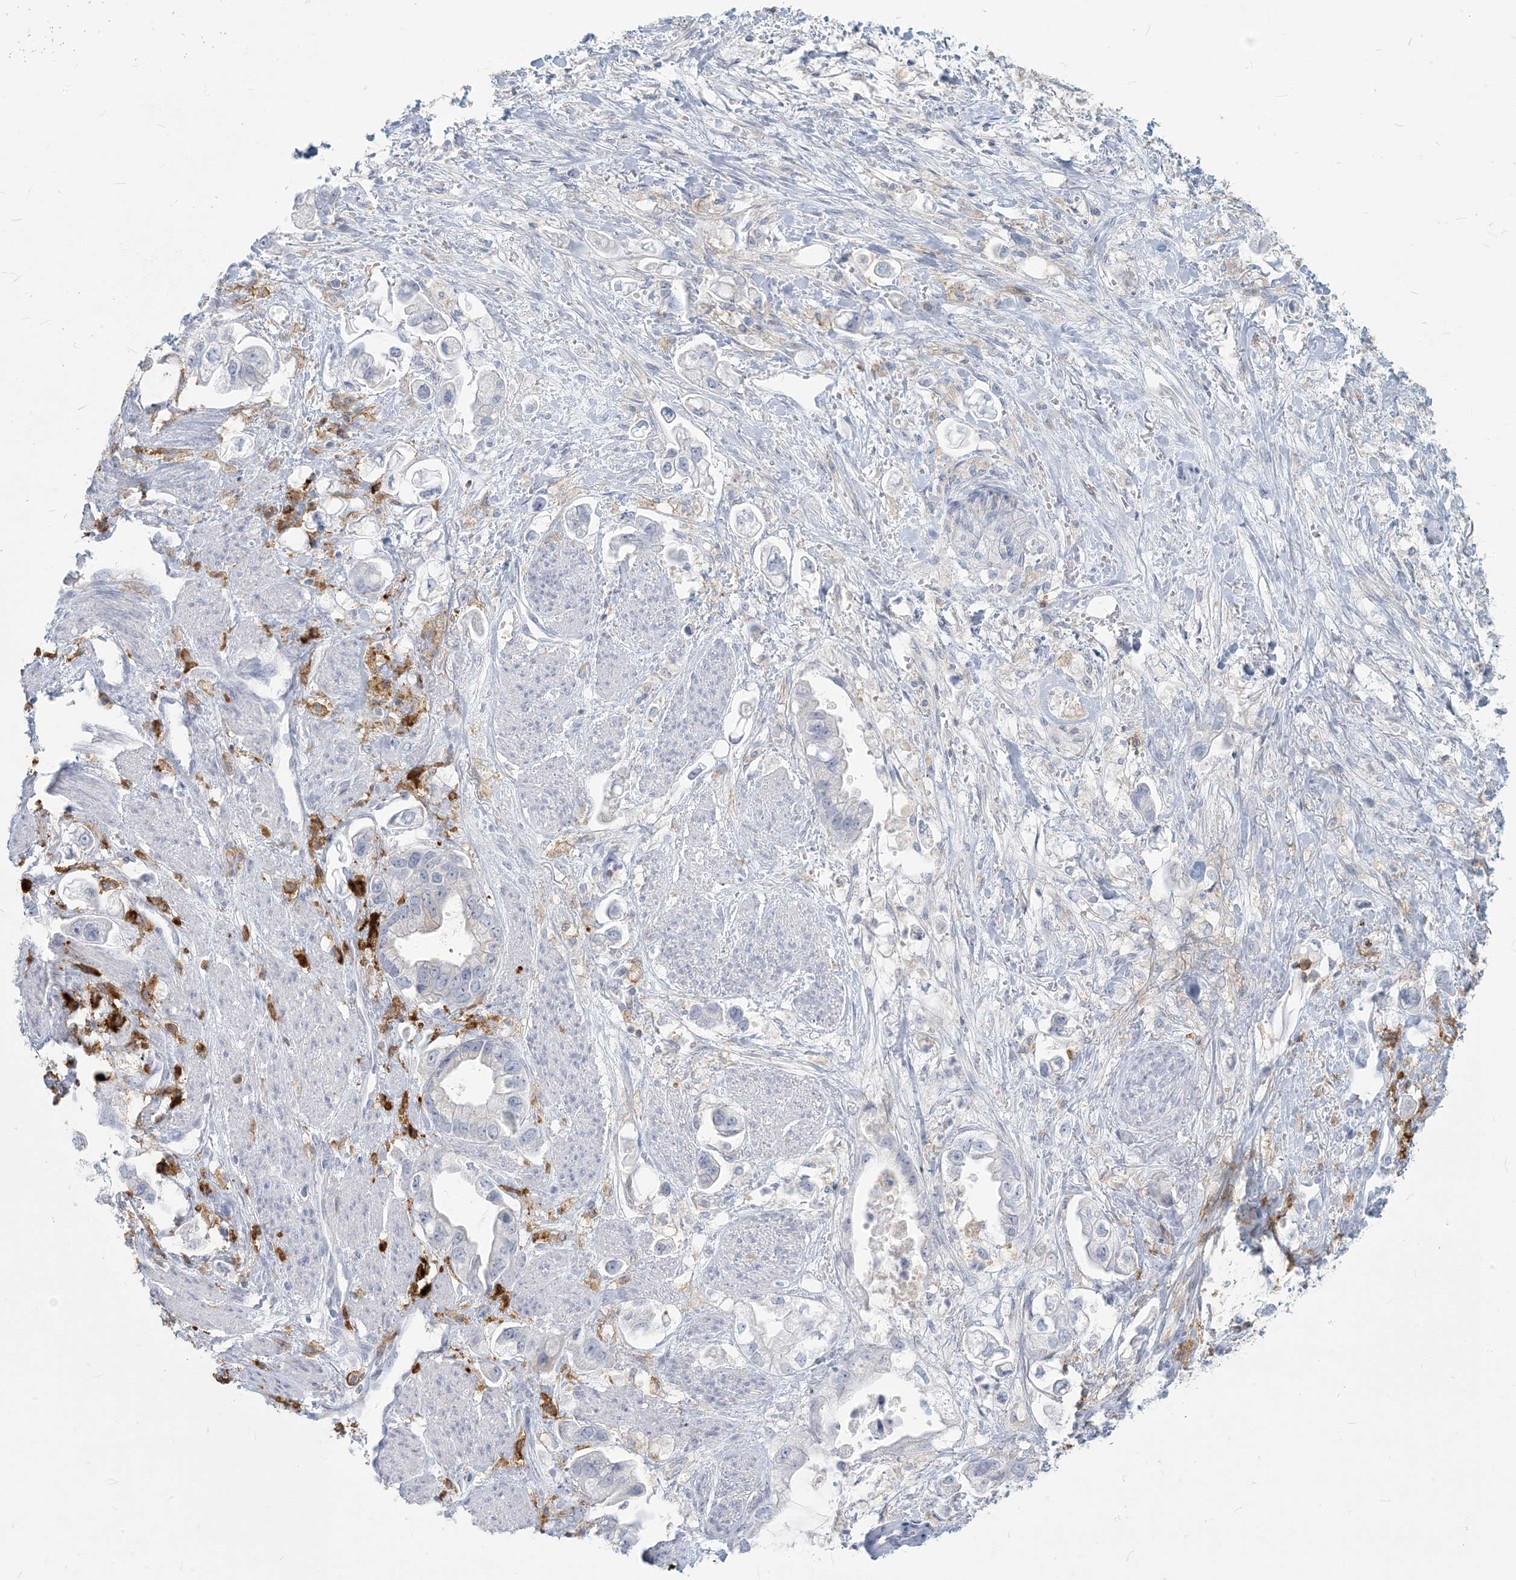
{"staining": {"intensity": "negative", "quantity": "none", "location": "none"}, "tissue": "stomach cancer", "cell_type": "Tumor cells", "image_type": "cancer", "snomed": [{"axis": "morphology", "description": "Adenocarcinoma, NOS"}, {"axis": "topography", "description": "Stomach"}], "caption": "This image is of stomach cancer (adenocarcinoma) stained with immunohistochemistry (IHC) to label a protein in brown with the nuclei are counter-stained blue. There is no staining in tumor cells.", "gene": "HLA-DRB1", "patient": {"sex": "male", "age": 62}}